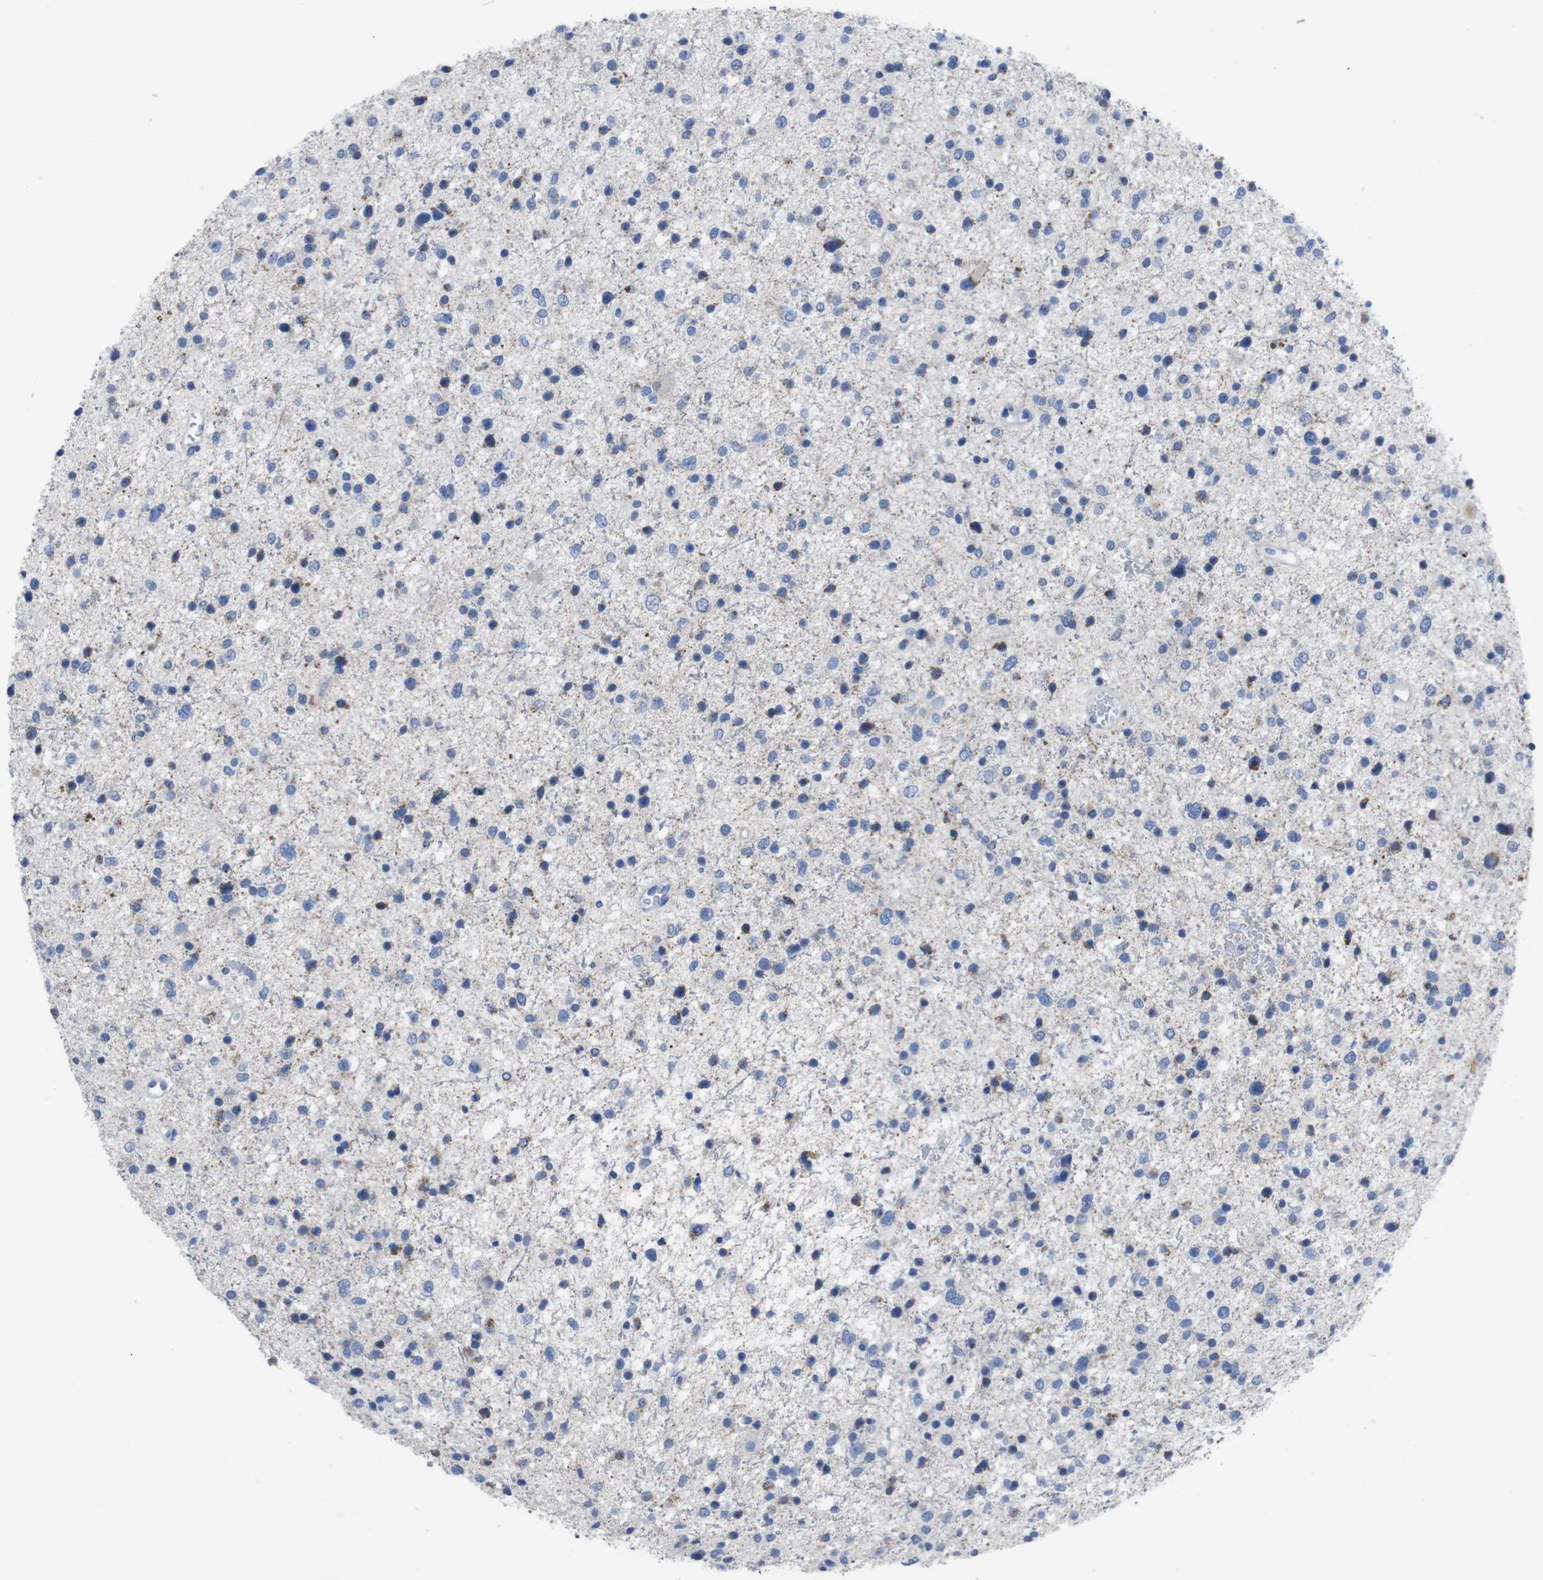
{"staining": {"intensity": "negative", "quantity": "none", "location": "none"}, "tissue": "glioma", "cell_type": "Tumor cells", "image_type": "cancer", "snomed": [{"axis": "morphology", "description": "Glioma, malignant, Low grade"}, {"axis": "topography", "description": "Brain"}], "caption": "Glioma was stained to show a protein in brown. There is no significant expression in tumor cells. (DAB IHC, high magnification).", "gene": "GJB2", "patient": {"sex": "female", "age": 37}}